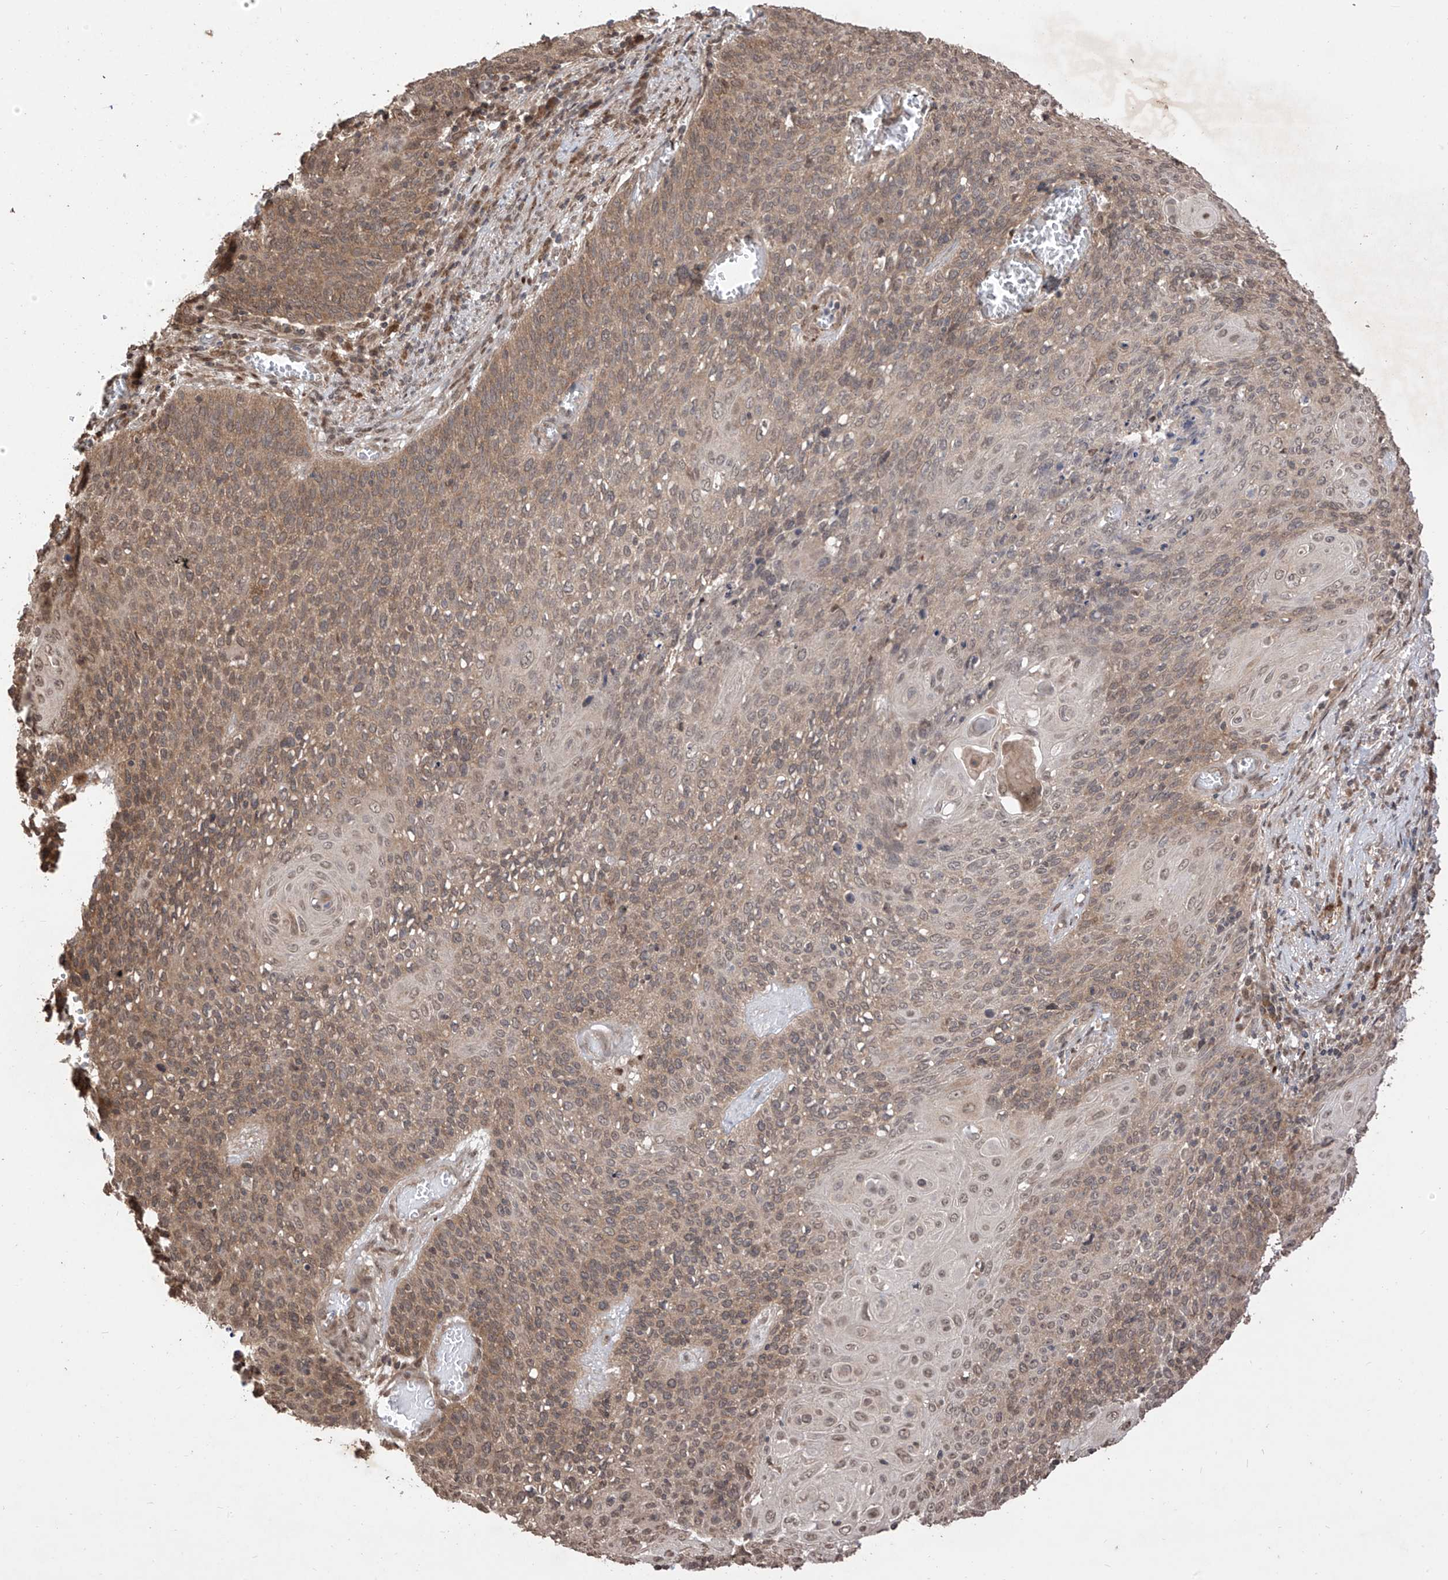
{"staining": {"intensity": "moderate", "quantity": ">75%", "location": "cytoplasmic/membranous,nuclear"}, "tissue": "cervical cancer", "cell_type": "Tumor cells", "image_type": "cancer", "snomed": [{"axis": "morphology", "description": "Squamous cell carcinoma, NOS"}, {"axis": "topography", "description": "Cervix"}], "caption": "A histopathology image of squamous cell carcinoma (cervical) stained for a protein reveals moderate cytoplasmic/membranous and nuclear brown staining in tumor cells.", "gene": "LATS1", "patient": {"sex": "female", "age": 39}}